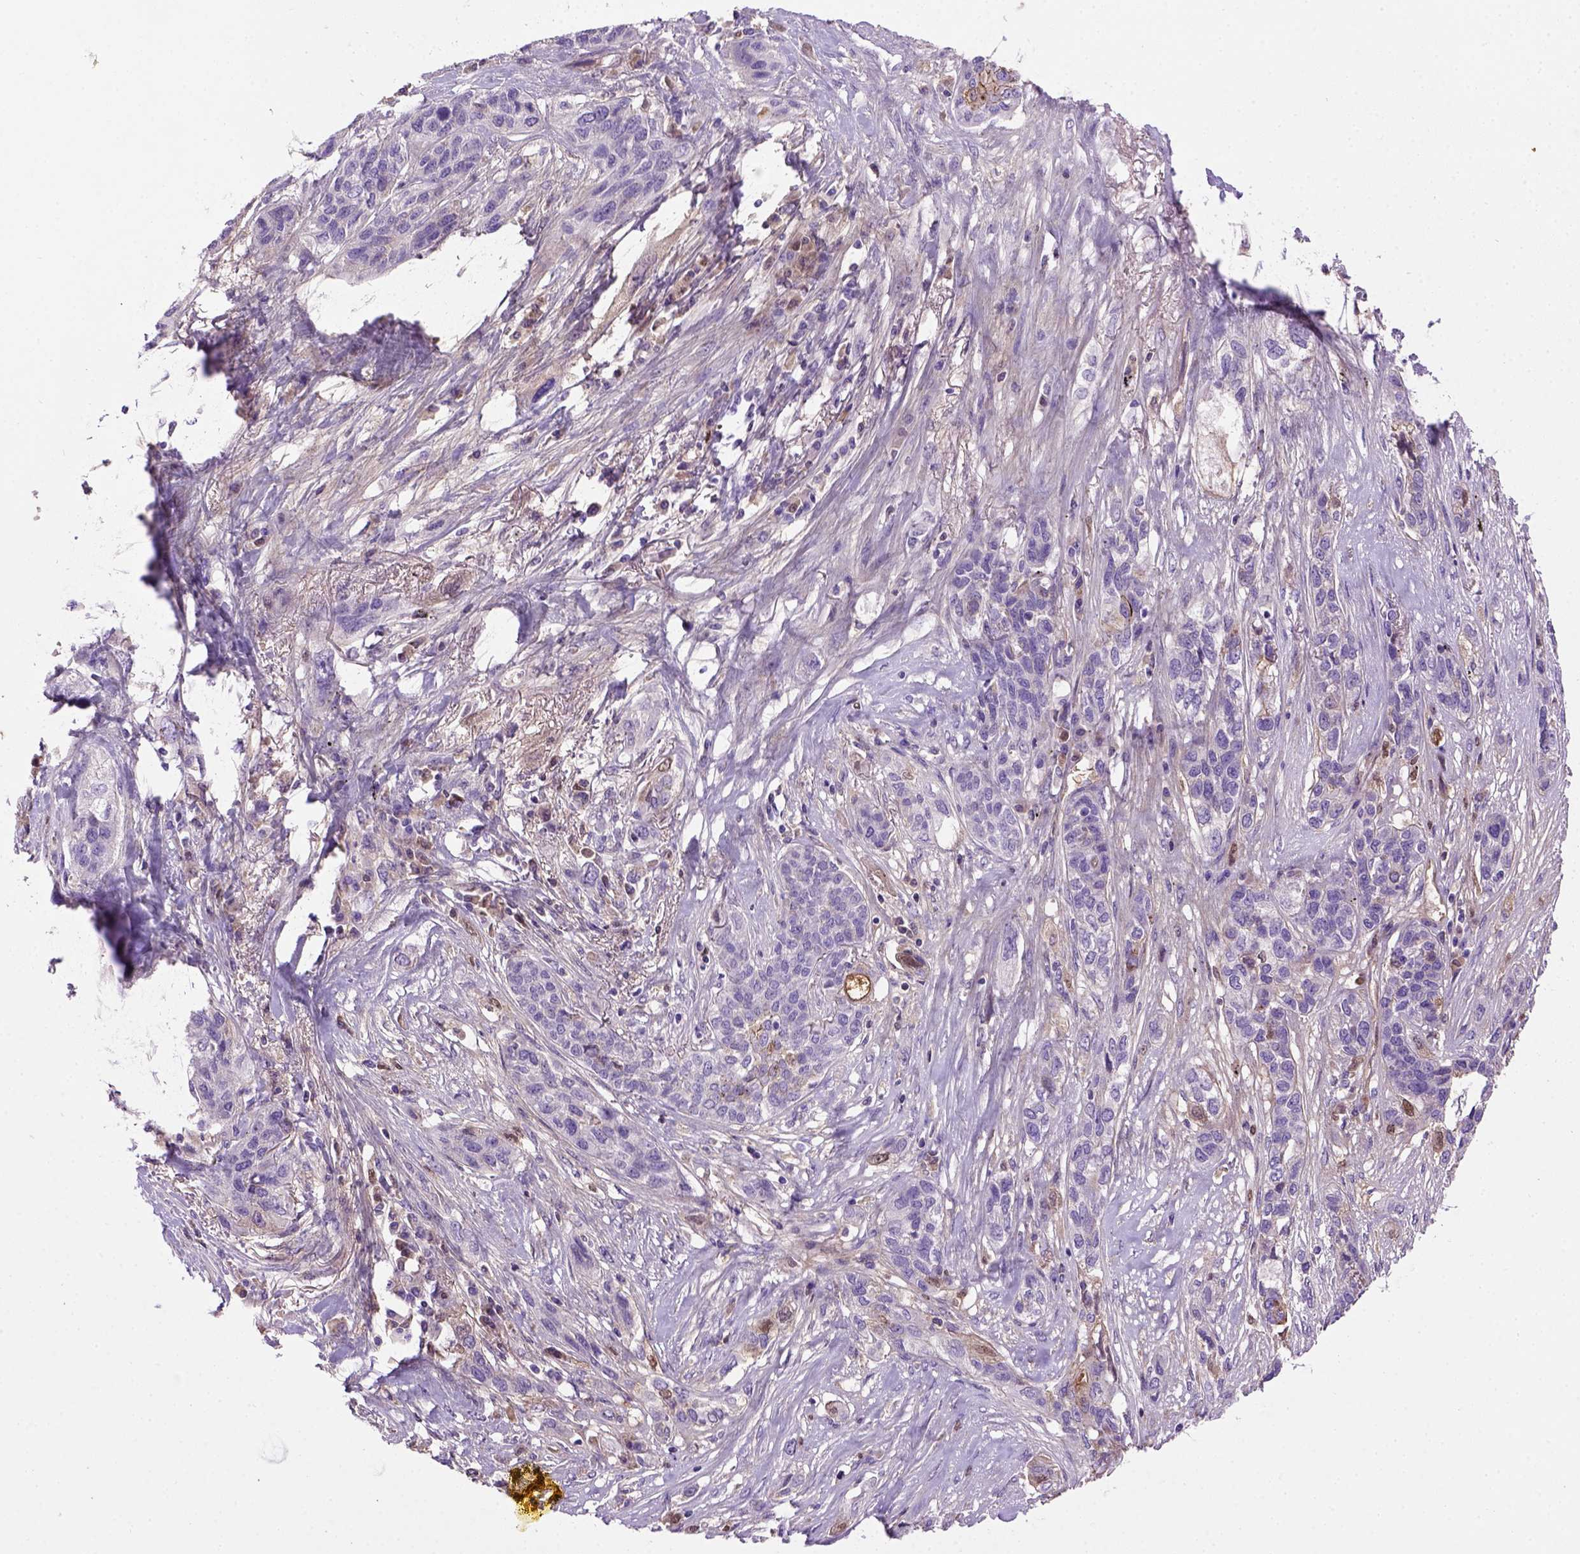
{"staining": {"intensity": "negative", "quantity": "none", "location": "none"}, "tissue": "lung cancer", "cell_type": "Tumor cells", "image_type": "cancer", "snomed": [{"axis": "morphology", "description": "Squamous cell carcinoma, NOS"}, {"axis": "topography", "description": "Lung"}], "caption": "This is an IHC photomicrograph of human lung squamous cell carcinoma. There is no staining in tumor cells.", "gene": "CDH1", "patient": {"sex": "female", "age": 70}}